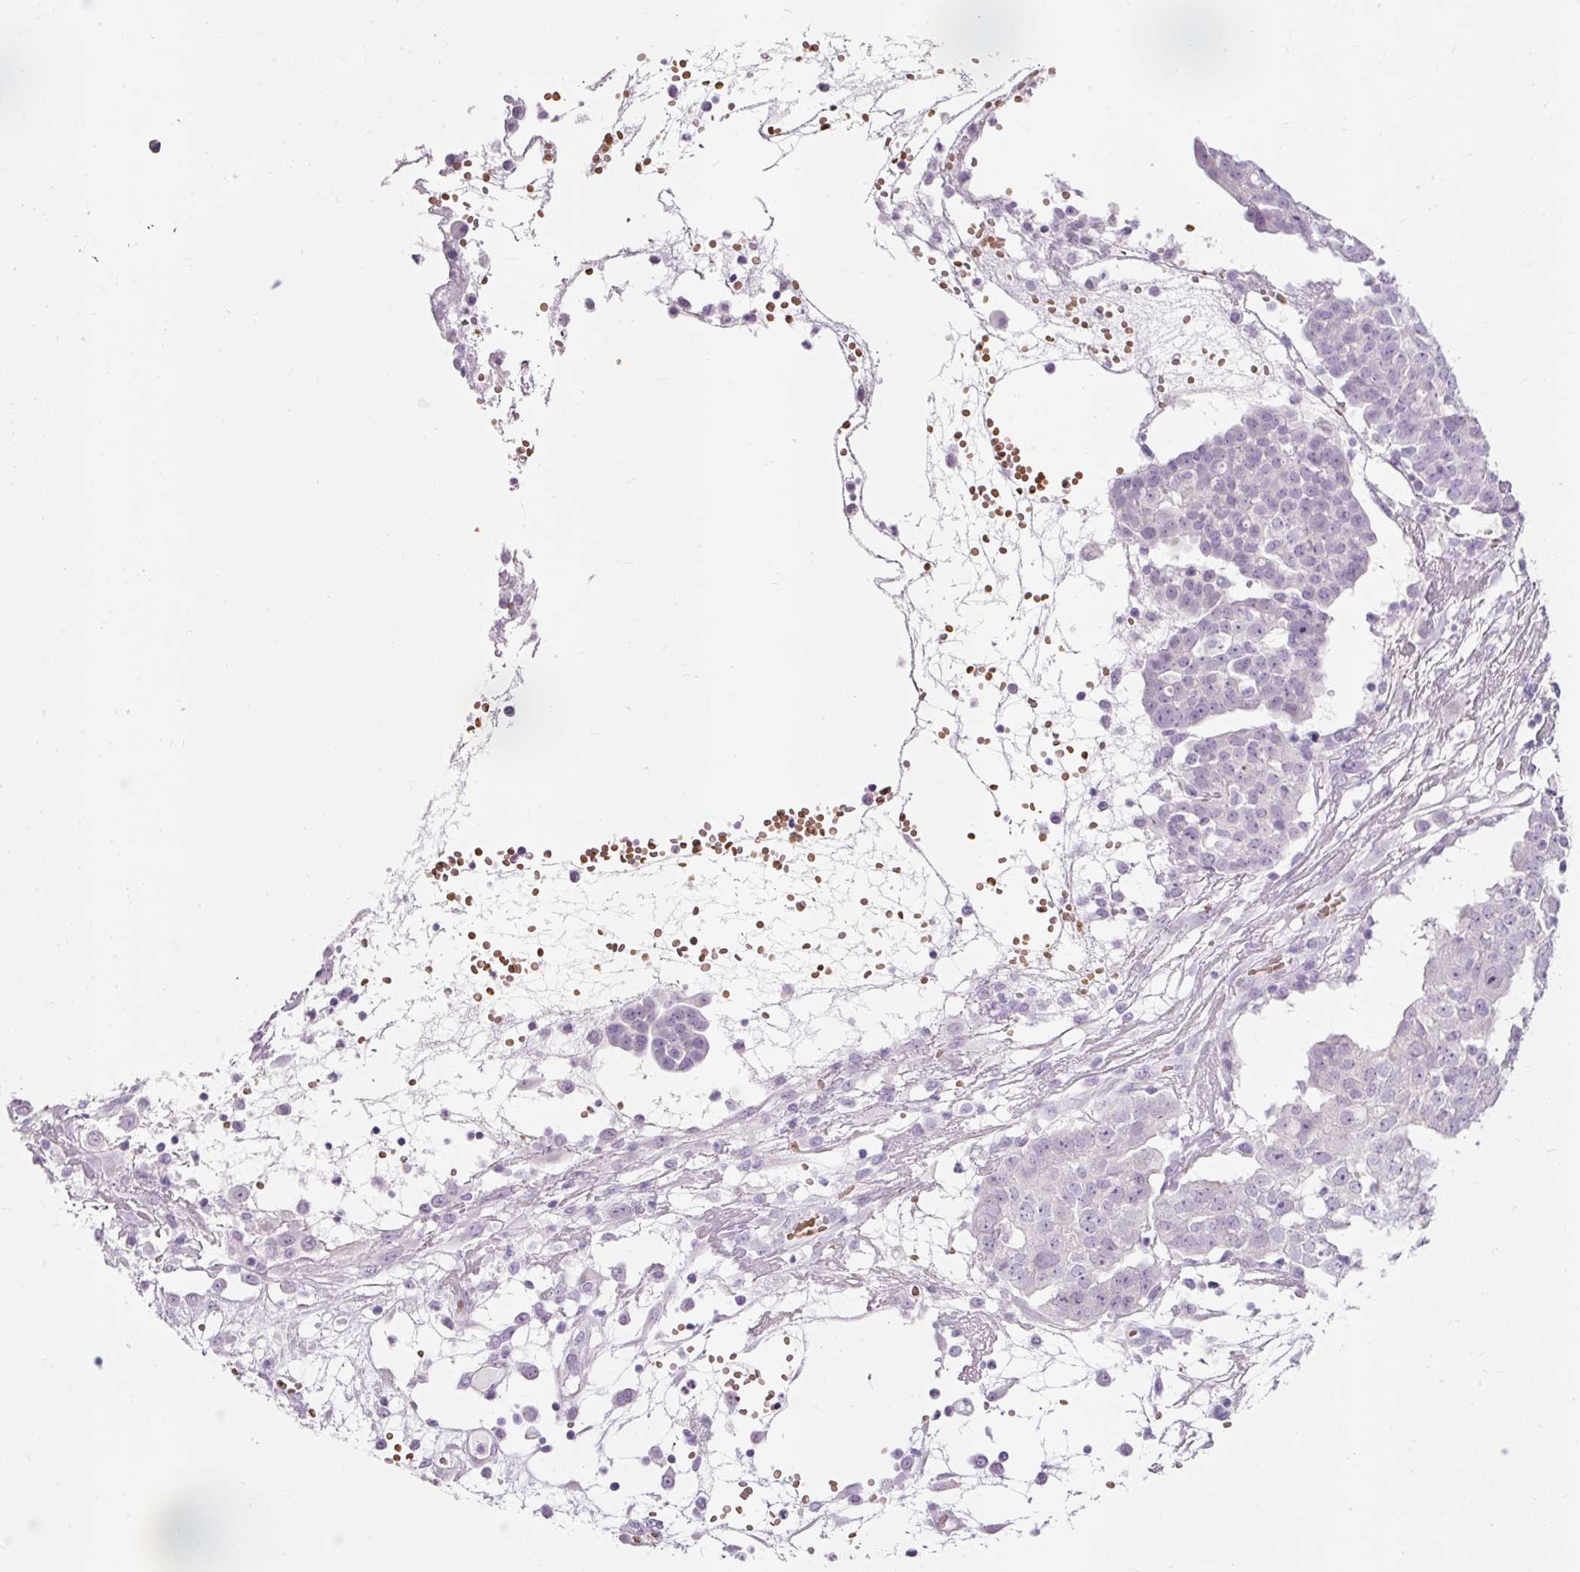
{"staining": {"intensity": "negative", "quantity": "none", "location": "none"}, "tissue": "ovarian cancer", "cell_type": "Tumor cells", "image_type": "cancer", "snomed": [{"axis": "morphology", "description": "Cystadenocarcinoma, serous, NOS"}, {"axis": "topography", "description": "Soft tissue"}, {"axis": "topography", "description": "Ovary"}], "caption": "Protein analysis of ovarian serous cystadenocarcinoma displays no significant staining in tumor cells.", "gene": "DHRS11", "patient": {"sex": "female", "age": 57}}